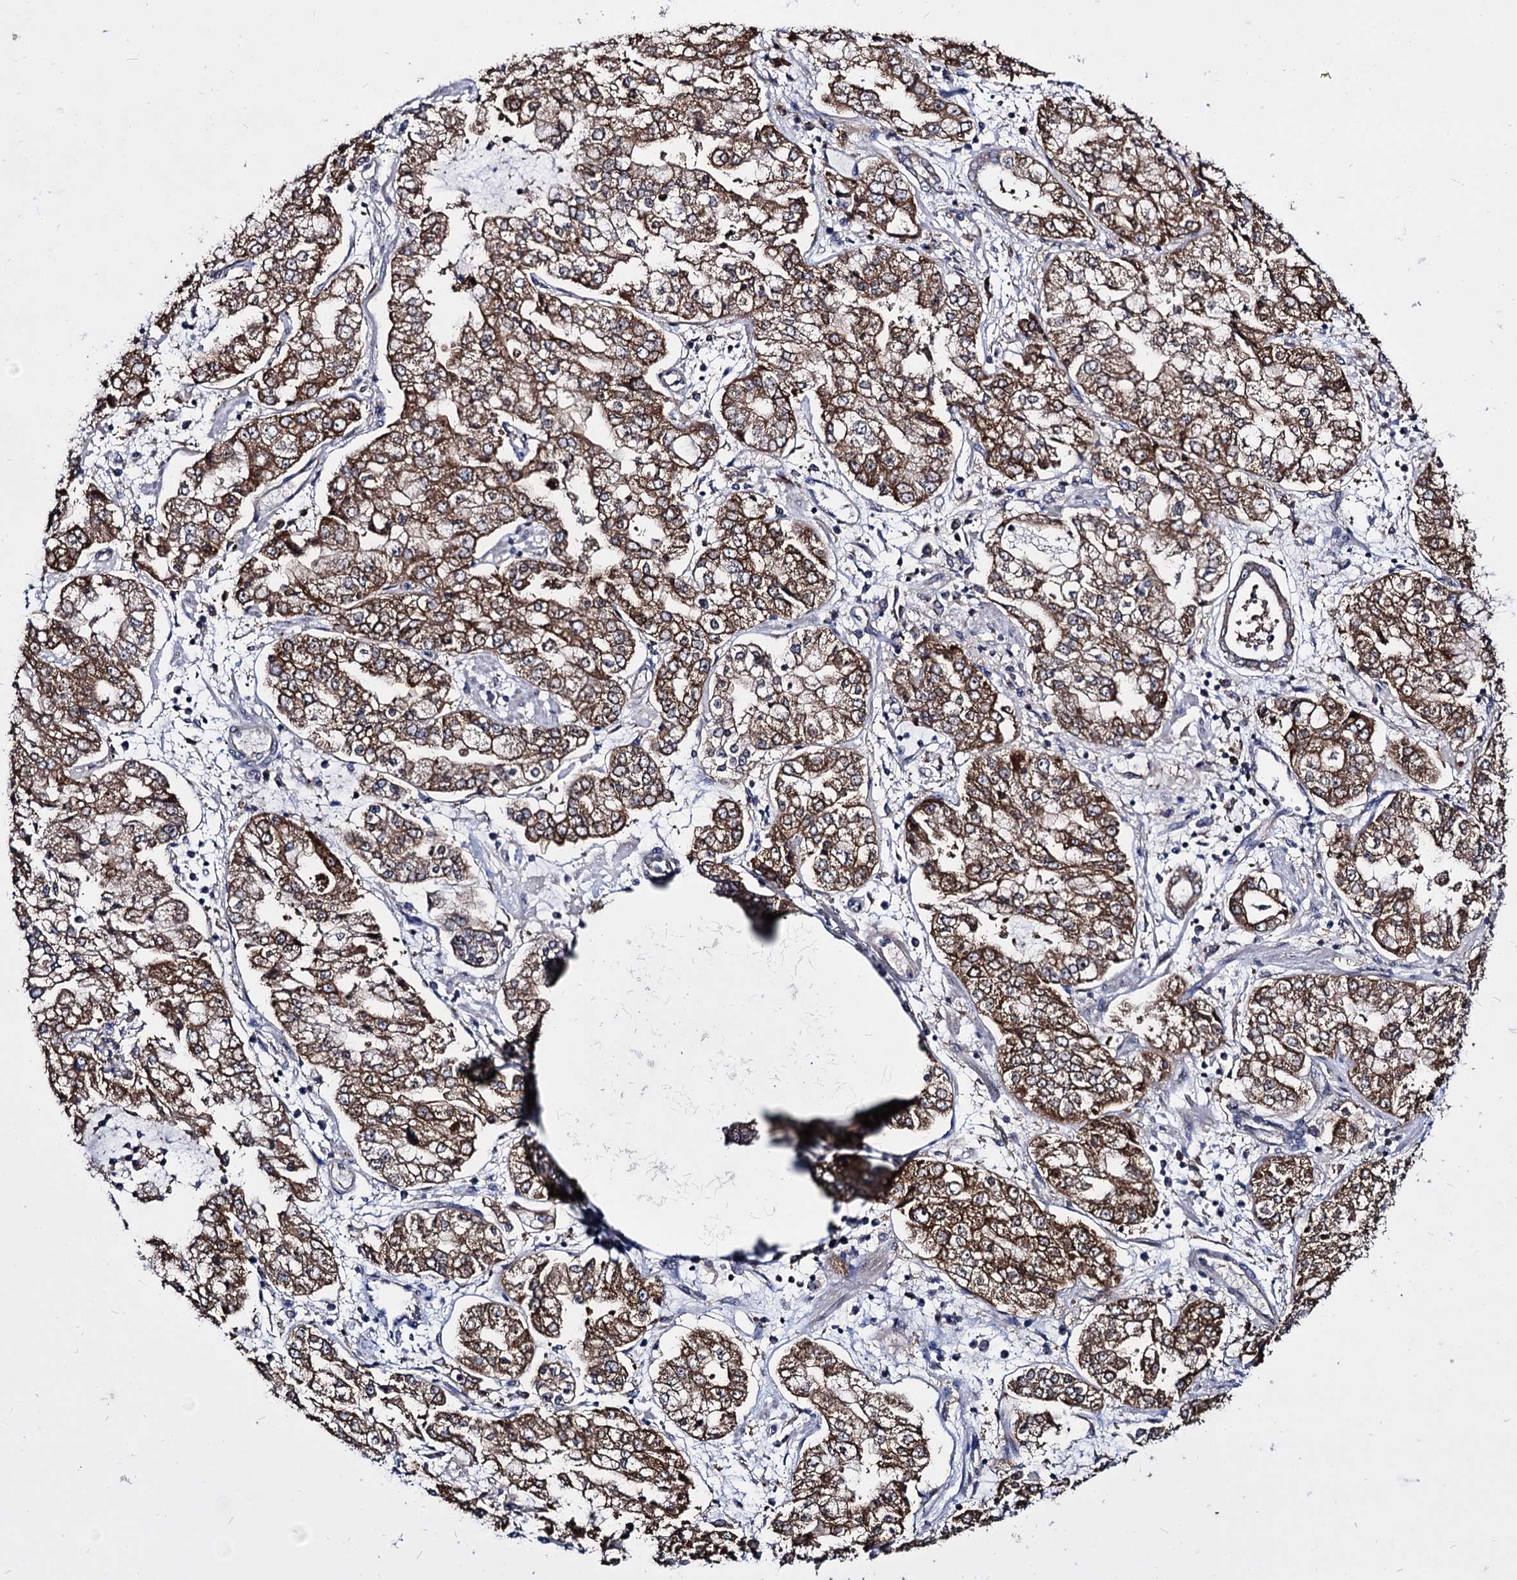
{"staining": {"intensity": "moderate", "quantity": ">75%", "location": "cytoplasmic/membranous"}, "tissue": "stomach cancer", "cell_type": "Tumor cells", "image_type": "cancer", "snomed": [{"axis": "morphology", "description": "Adenocarcinoma, NOS"}, {"axis": "topography", "description": "Stomach"}], "caption": "Immunohistochemistry micrograph of neoplastic tissue: stomach cancer stained using immunohistochemistry exhibits medium levels of moderate protein expression localized specifically in the cytoplasmic/membranous of tumor cells, appearing as a cytoplasmic/membranous brown color.", "gene": "NME1", "patient": {"sex": "male", "age": 76}}